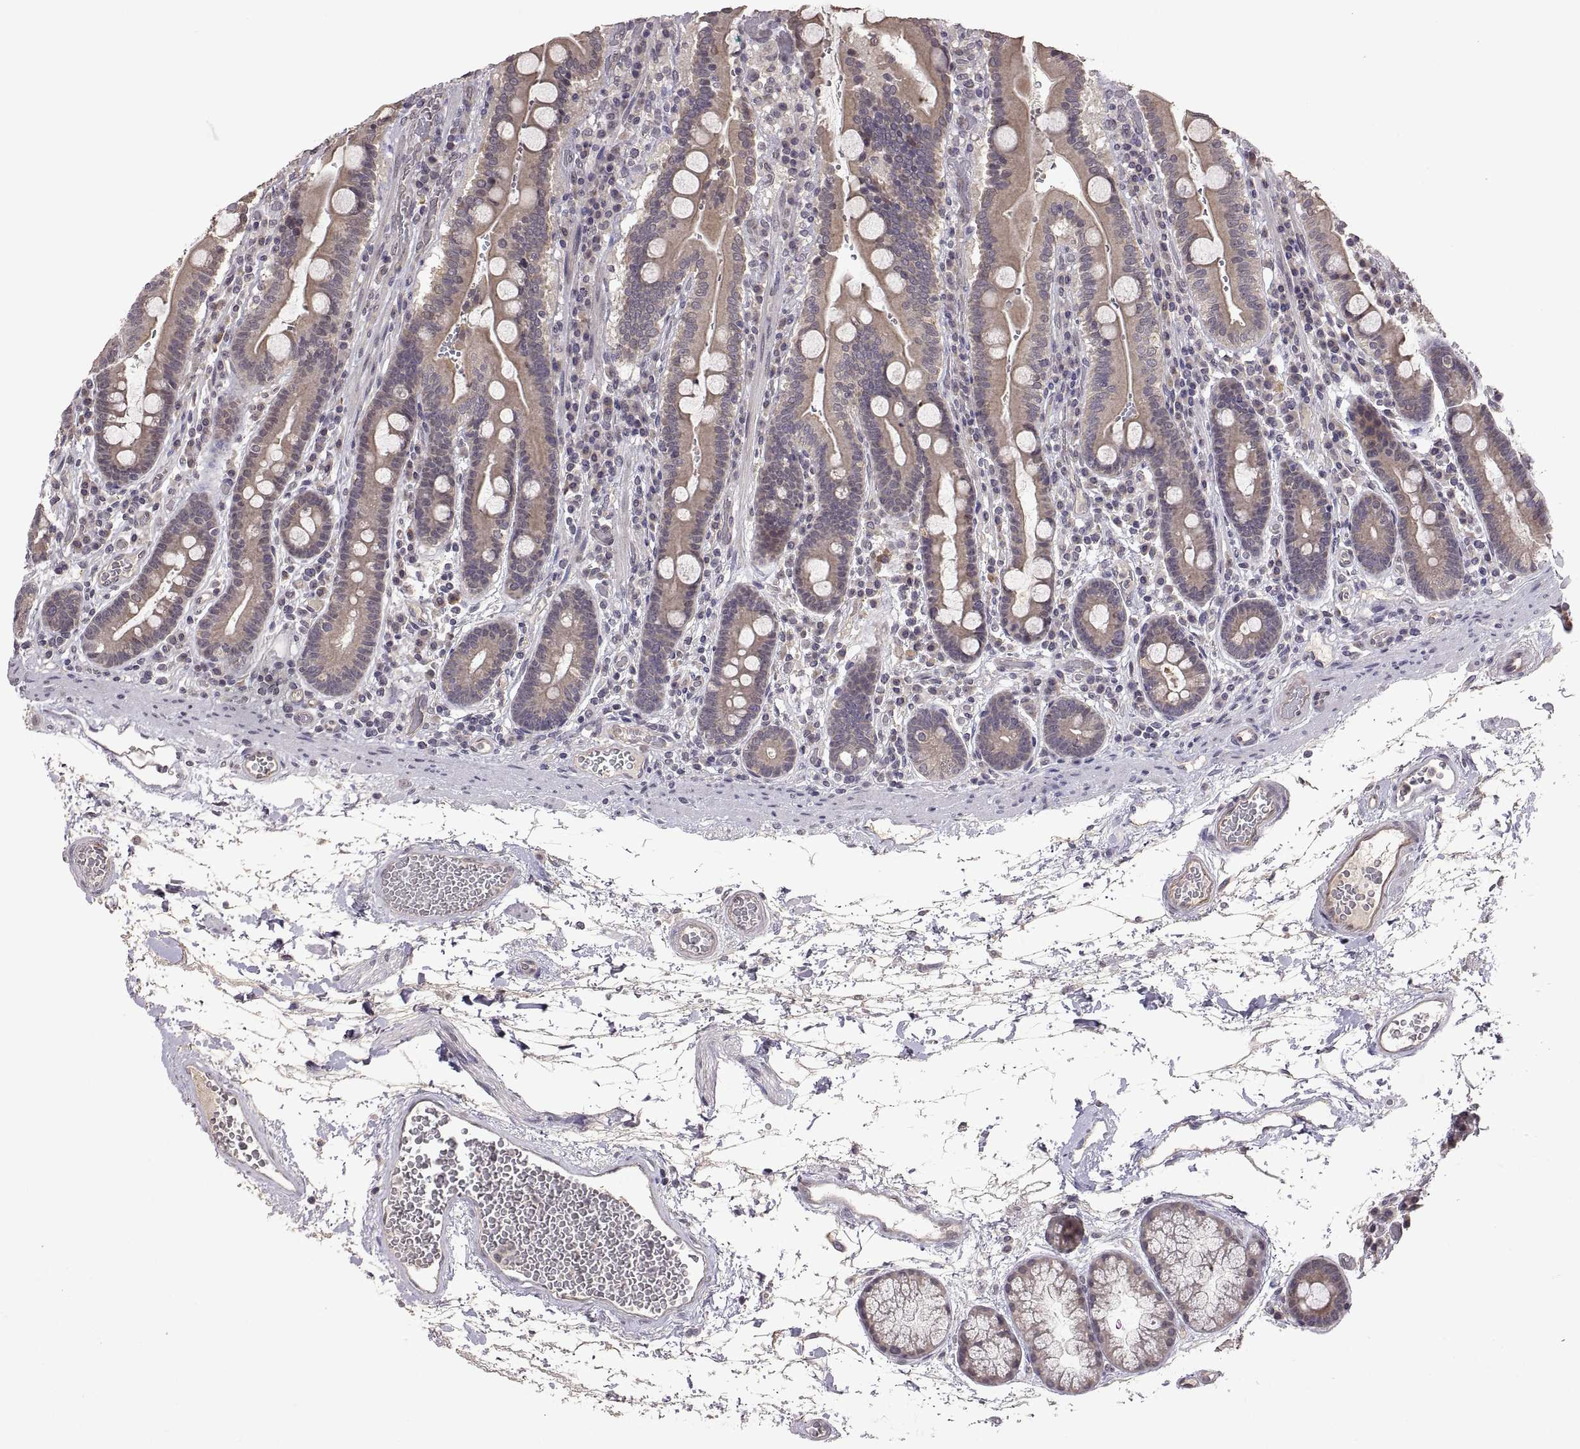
{"staining": {"intensity": "weak", "quantity": "25%-75%", "location": "cytoplasmic/membranous"}, "tissue": "duodenum", "cell_type": "Glandular cells", "image_type": "normal", "snomed": [{"axis": "morphology", "description": "Normal tissue, NOS"}, {"axis": "topography", "description": "Duodenum"}], "caption": "Immunohistochemical staining of normal duodenum exhibits low levels of weak cytoplasmic/membranous expression in approximately 25%-75% of glandular cells.", "gene": "LAMA1", "patient": {"sex": "female", "age": 62}}